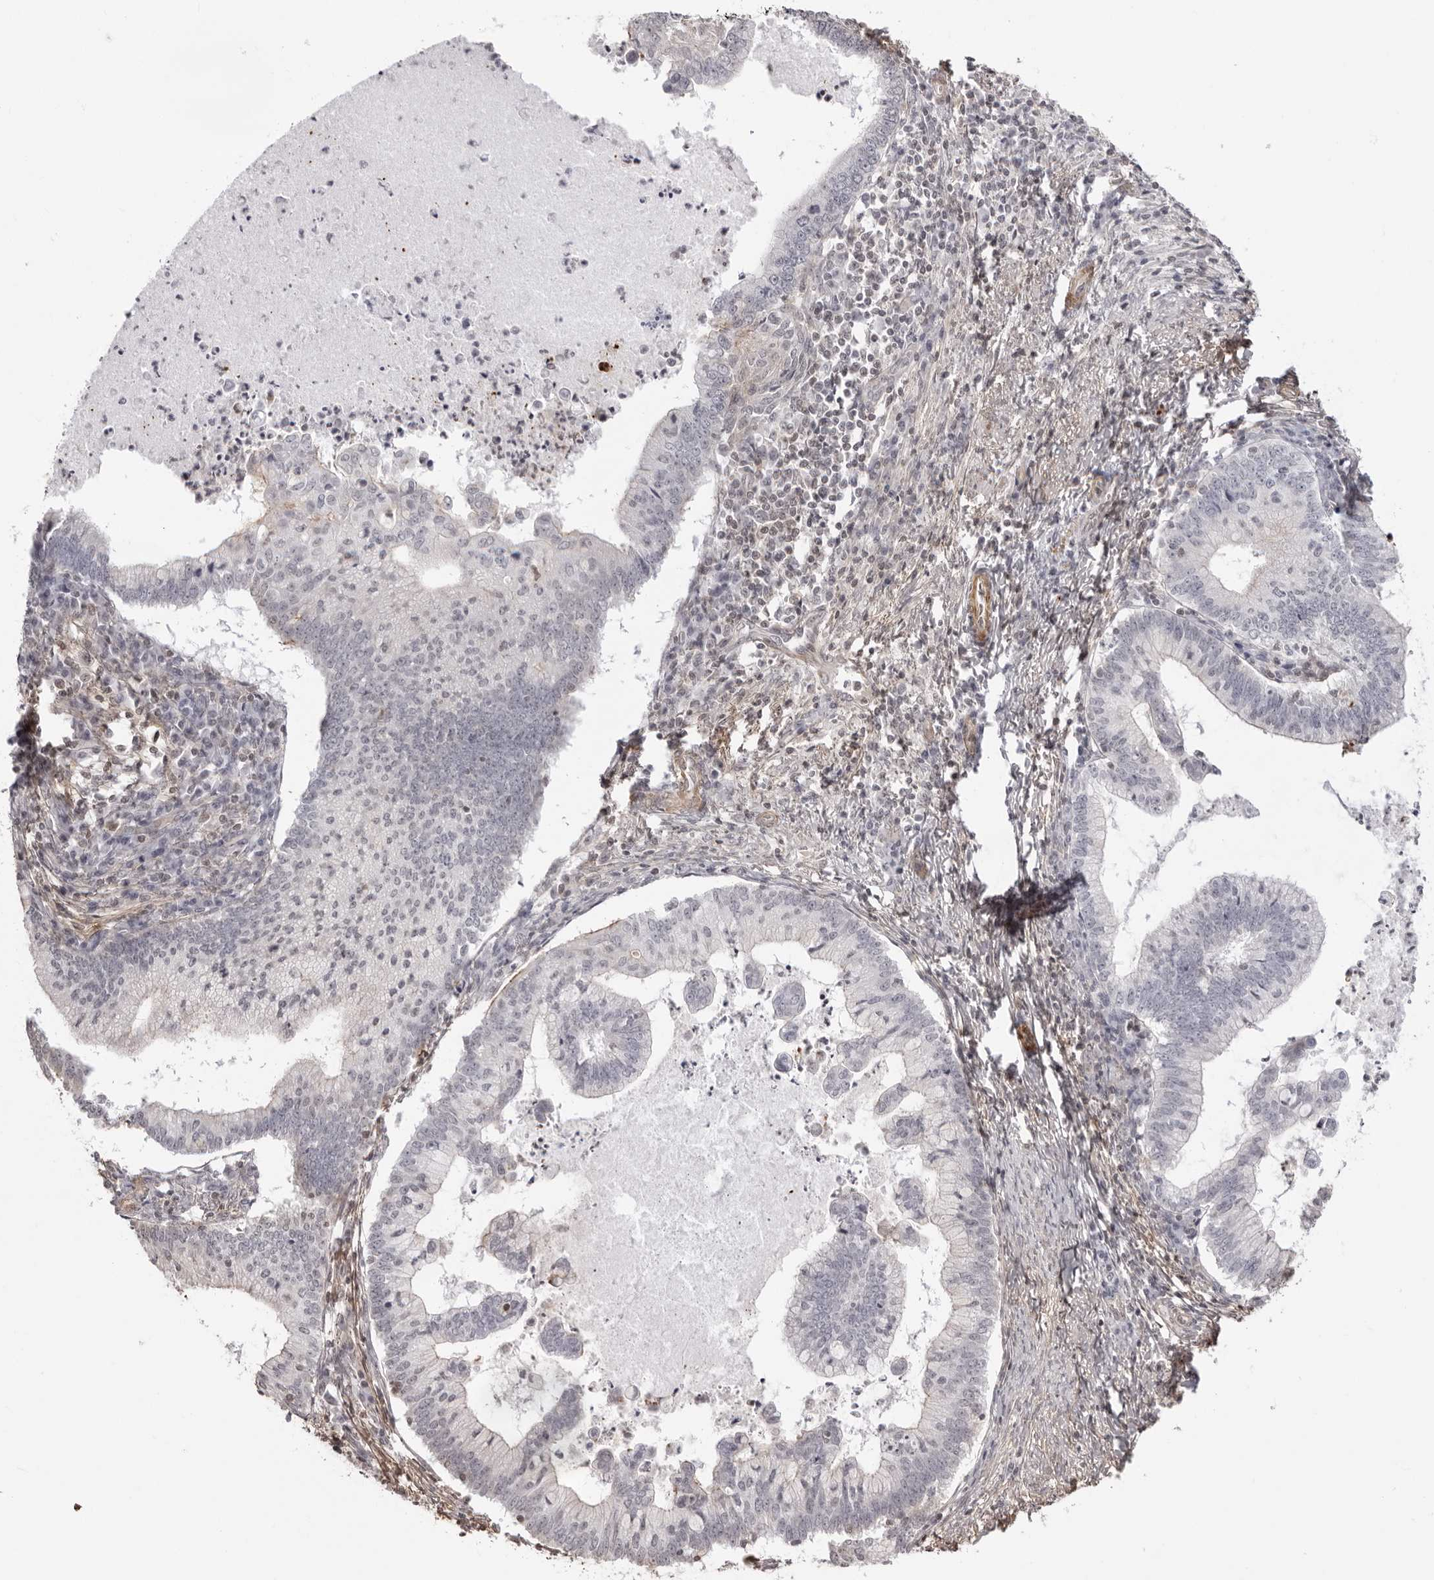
{"staining": {"intensity": "weak", "quantity": "<25%", "location": "cytoplasmic/membranous"}, "tissue": "cervical cancer", "cell_type": "Tumor cells", "image_type": "cancer", "snomed": [{"axis": "morphology", "description": "Adenocarcinoma, NOS"}, {"axis": "topography", "description": "Cervix"}], "caption": "This micrograph is of cervical cancer (adenocarcinoma) stained with IHC to label a protein in brown with the nuclei are counter-stained blue. There is no expression in tumor cells.", "gene": "UNK", "patient": {"sex": "female", "age": 36}}